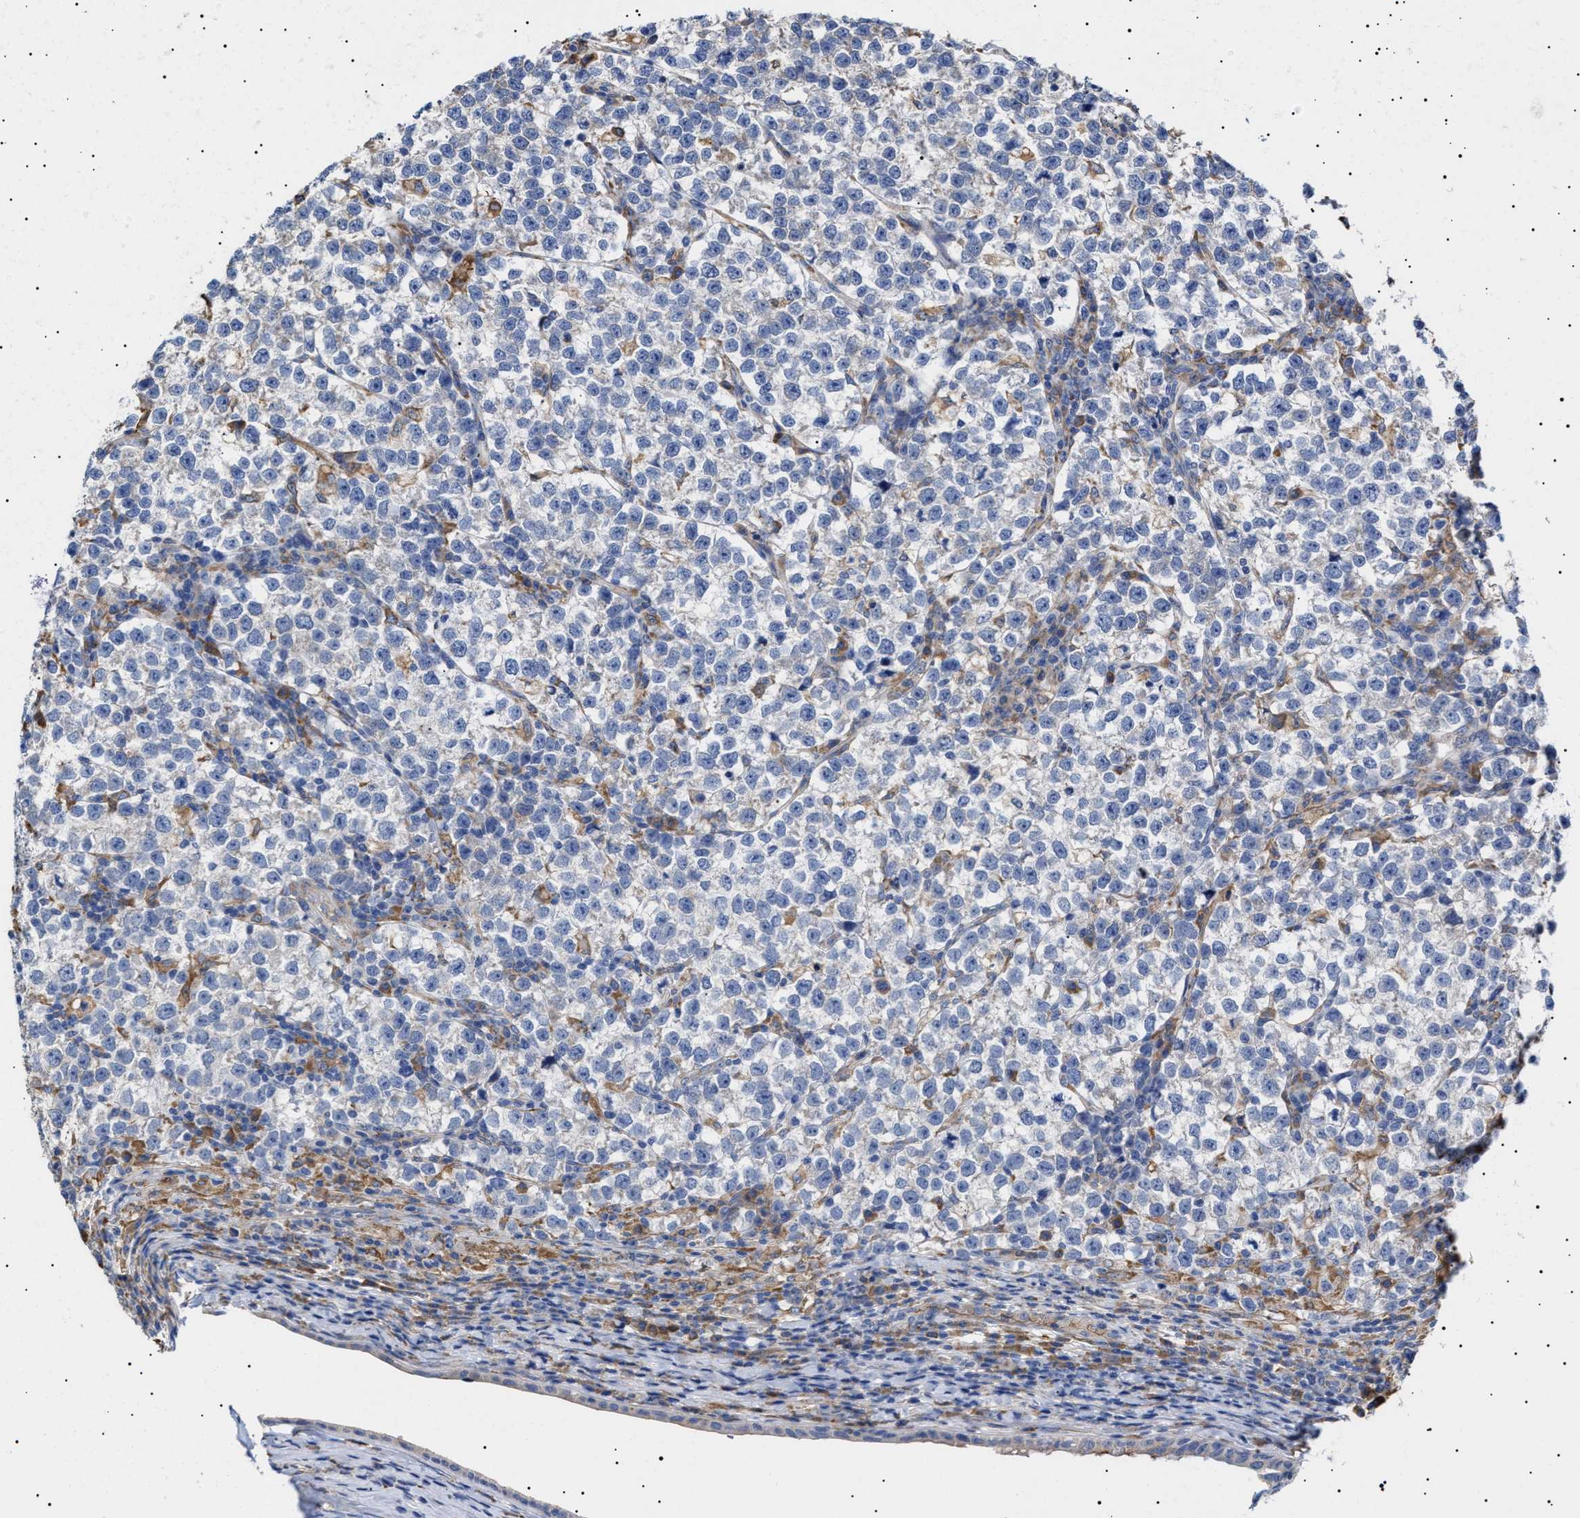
{"staining": {"intensity": "negative", "quantity": "none", "location": "none"}, "tissue": "testis cancer", "cell_type": "Tumor cells", "image_type": "cancer", "snomed": [{"axis": "morphology", "description": "Normal tissue, NOS"}, {"axis": "morphology", "description": "Seminoma, NOS"}, {"axis": "topography", "description": "Testis"}], "caption": "Immunohistochemistry (IHC) of seminoma (testis) reveals no staining in tumor cells.", "gene": "ERCC6L2", "patient": {"sex": "male", "age": 43}}